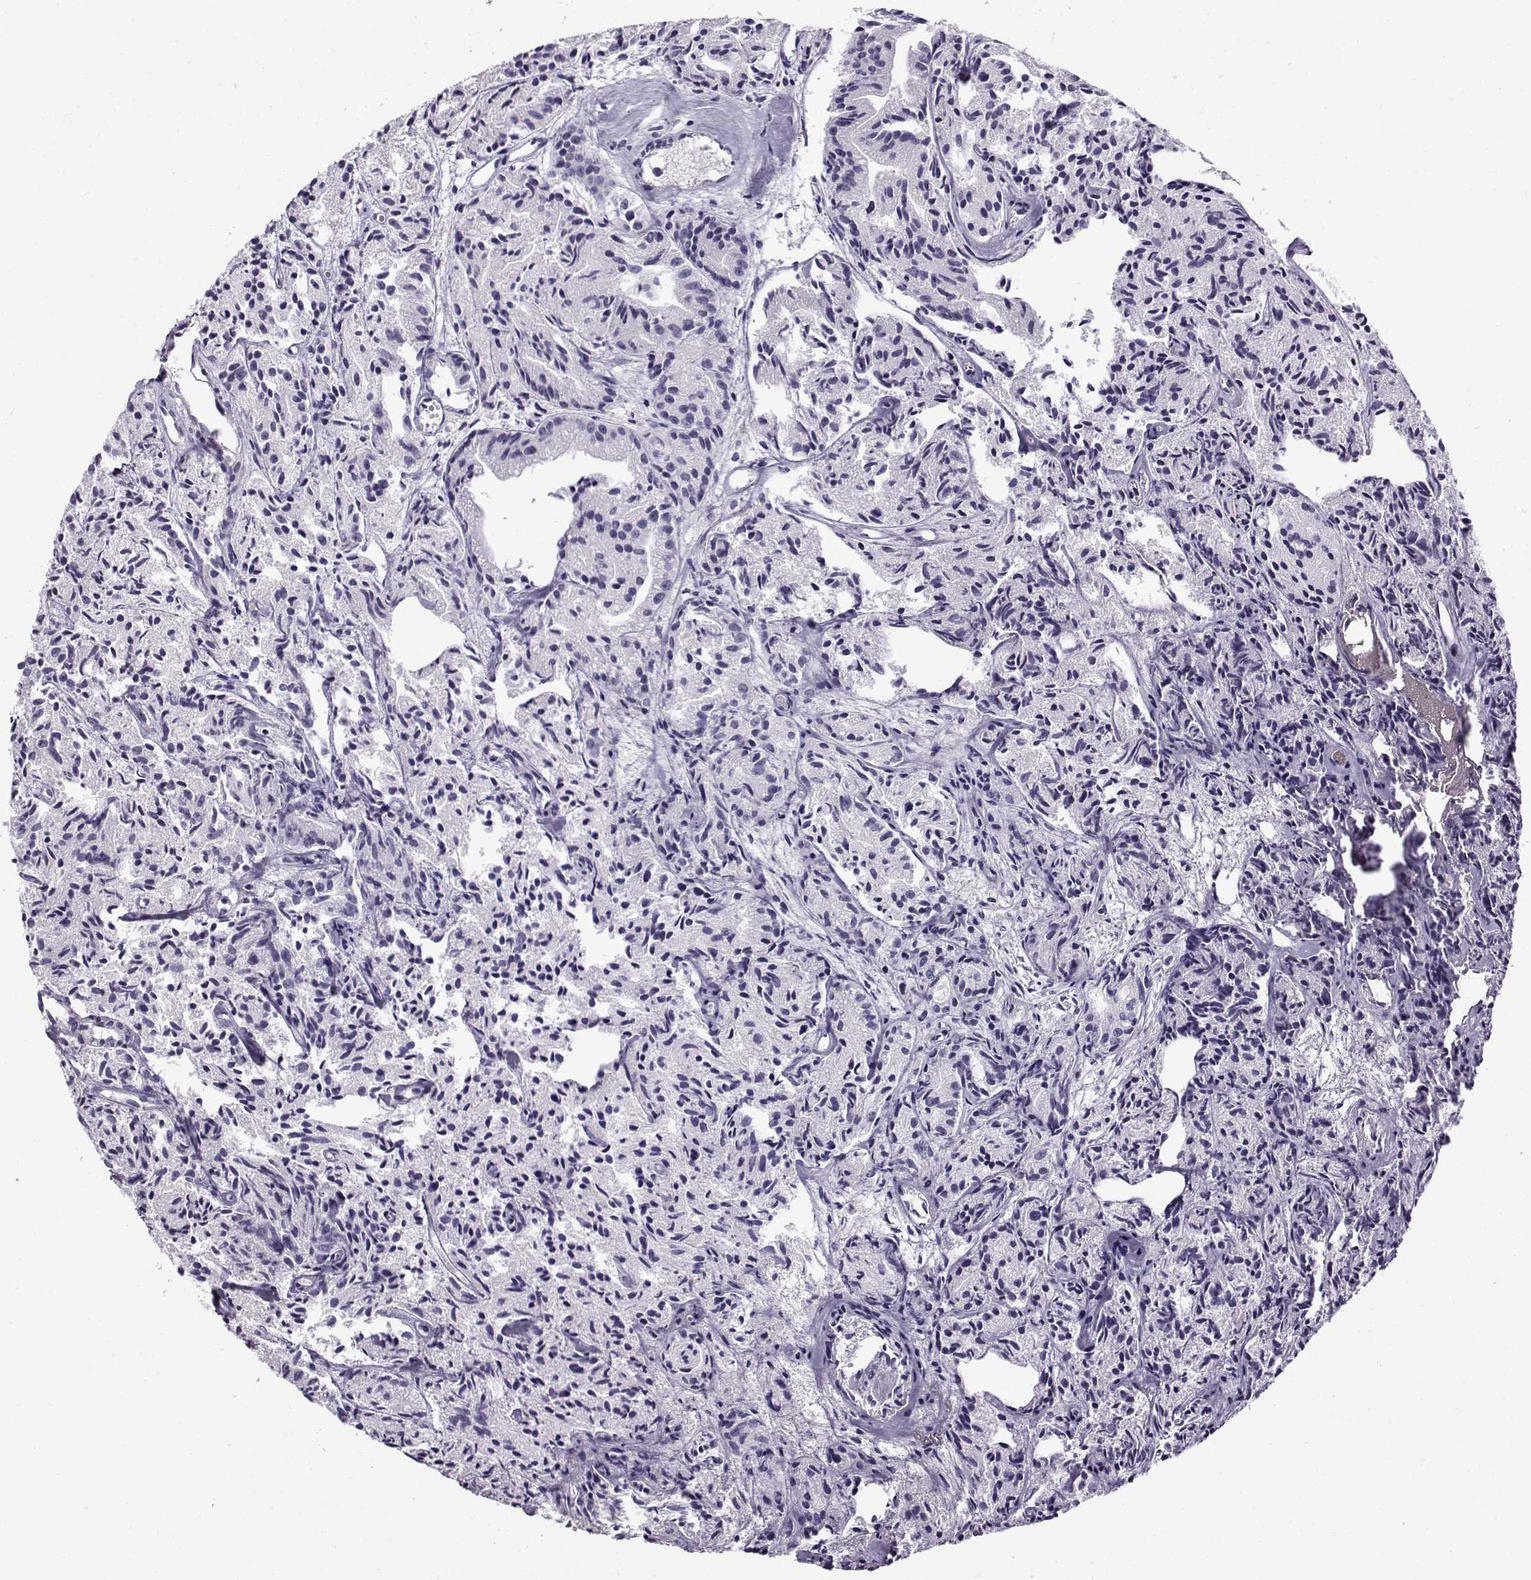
{"staining": {"intensity": "negative", "quantity": "none", "location": "none"}, "tissue": "prostate cancer", "cell_type": "Tumor cells", "image_type": "cancer", "snomed": [{"axis": "morphology", "description": "Adenocarcinoma, Medium grade"}, {"axis": "topography", "description": "Prostate"}], "caption": "Immunohistochemical staining of prostate medium-grade adenocarcinoma reveals no significant positivity in tumor cells. The staining was performed using DAB to visualize the protein expression in brown, while the nuclei were stained in blue with hematoxylin (Magnification: 20x).", "gene": "TEX55", "patient": {"sex": "male", "age": 74}}